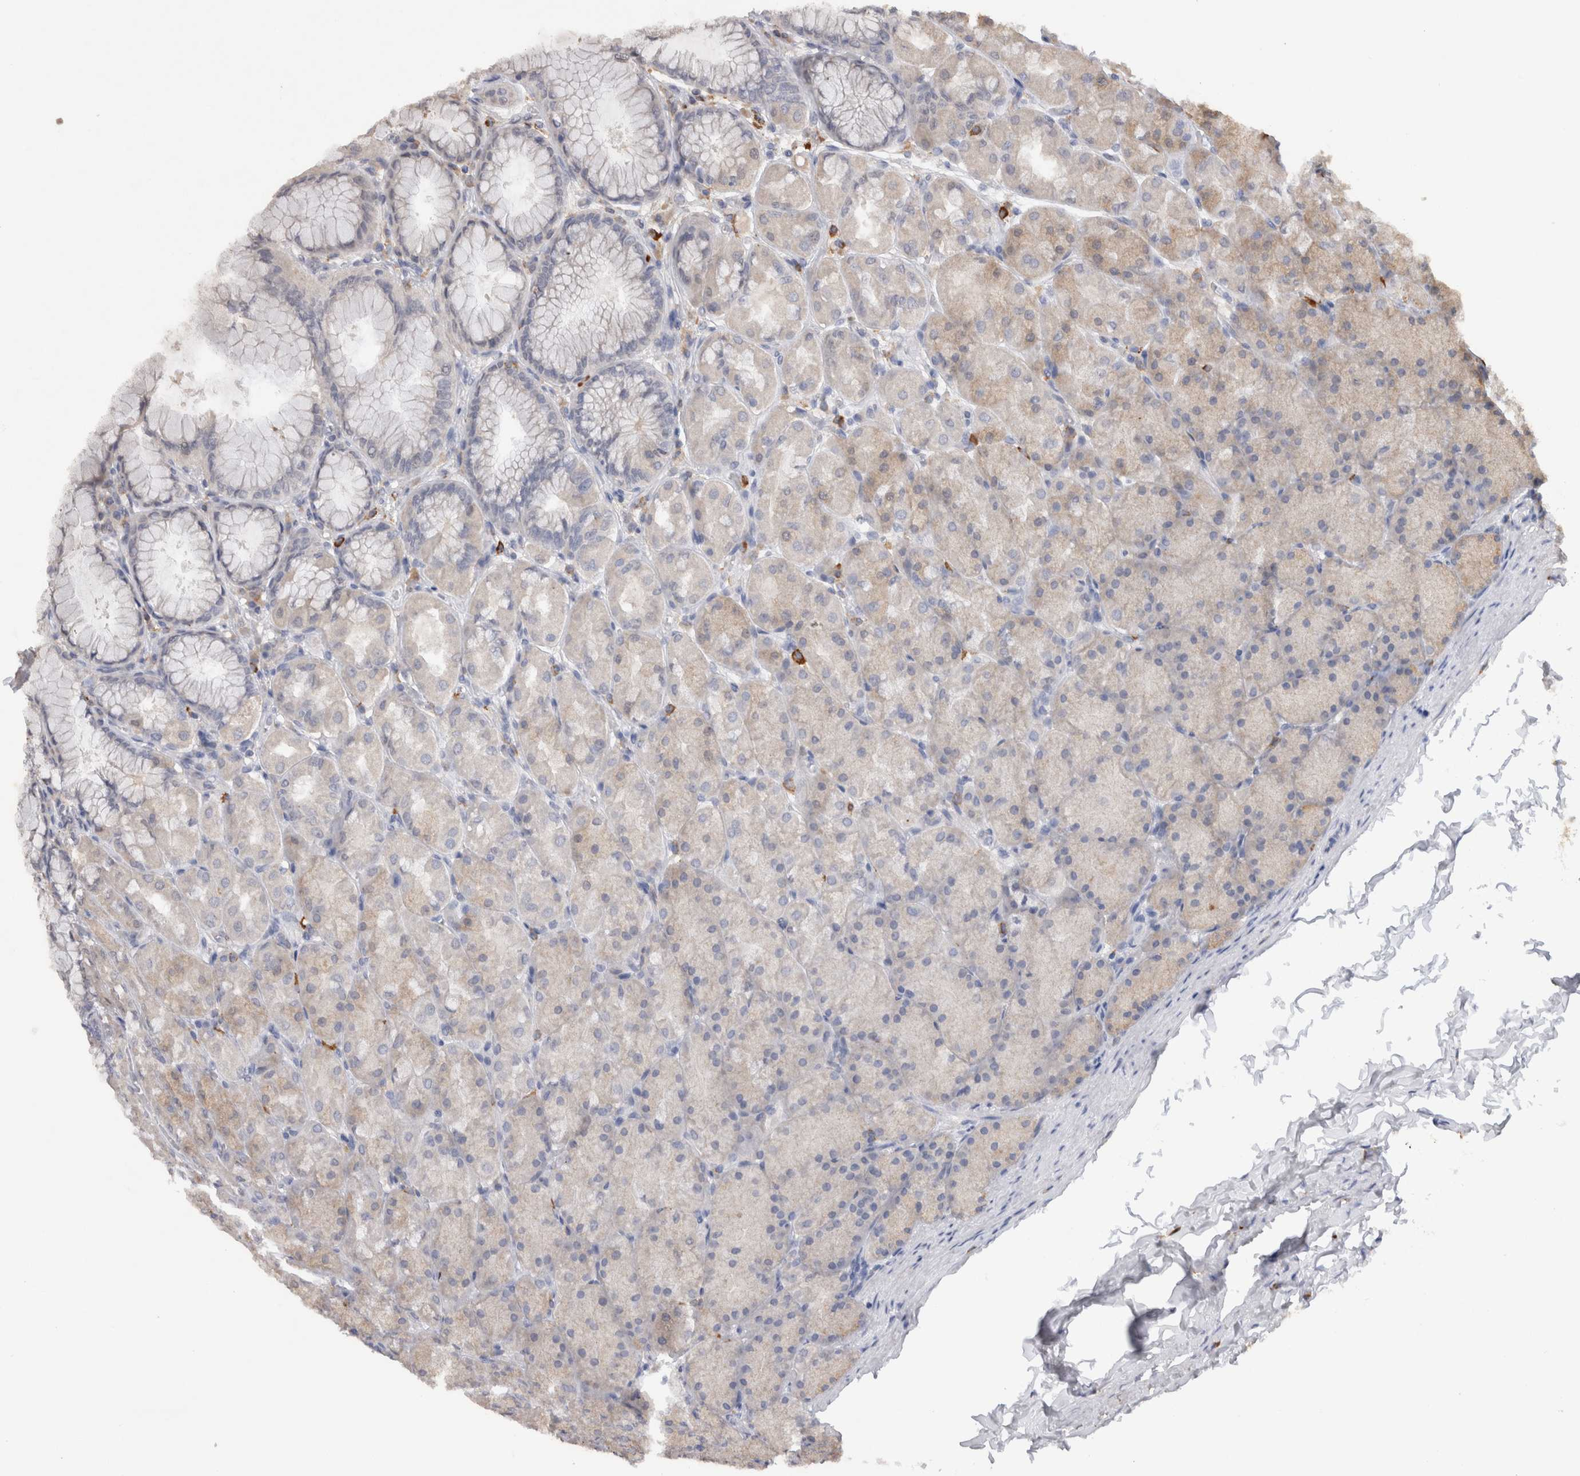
{"staining": {"intensity": "weak", "quantity": "<25%", "location": "cytoplasmic/membranous"}, "tissue": "stomach", "cell_type": "Glandular cells", "image_type": "normal", "snomed": [{"axis": "morphology", "description": "Normal tissue, NOS"}, {"axis": "topography", "description": "Stomach, upper"}], "caption": "The image exhibits no staining of glandular cells in unremarkable stomach. (Brightfield microscopy of DAB (3,3'-diaminobenzidine) immunohistochemistry at high magnification).", "gene": "VSIG4", "patient": {"sex": "female", "age": 56}}